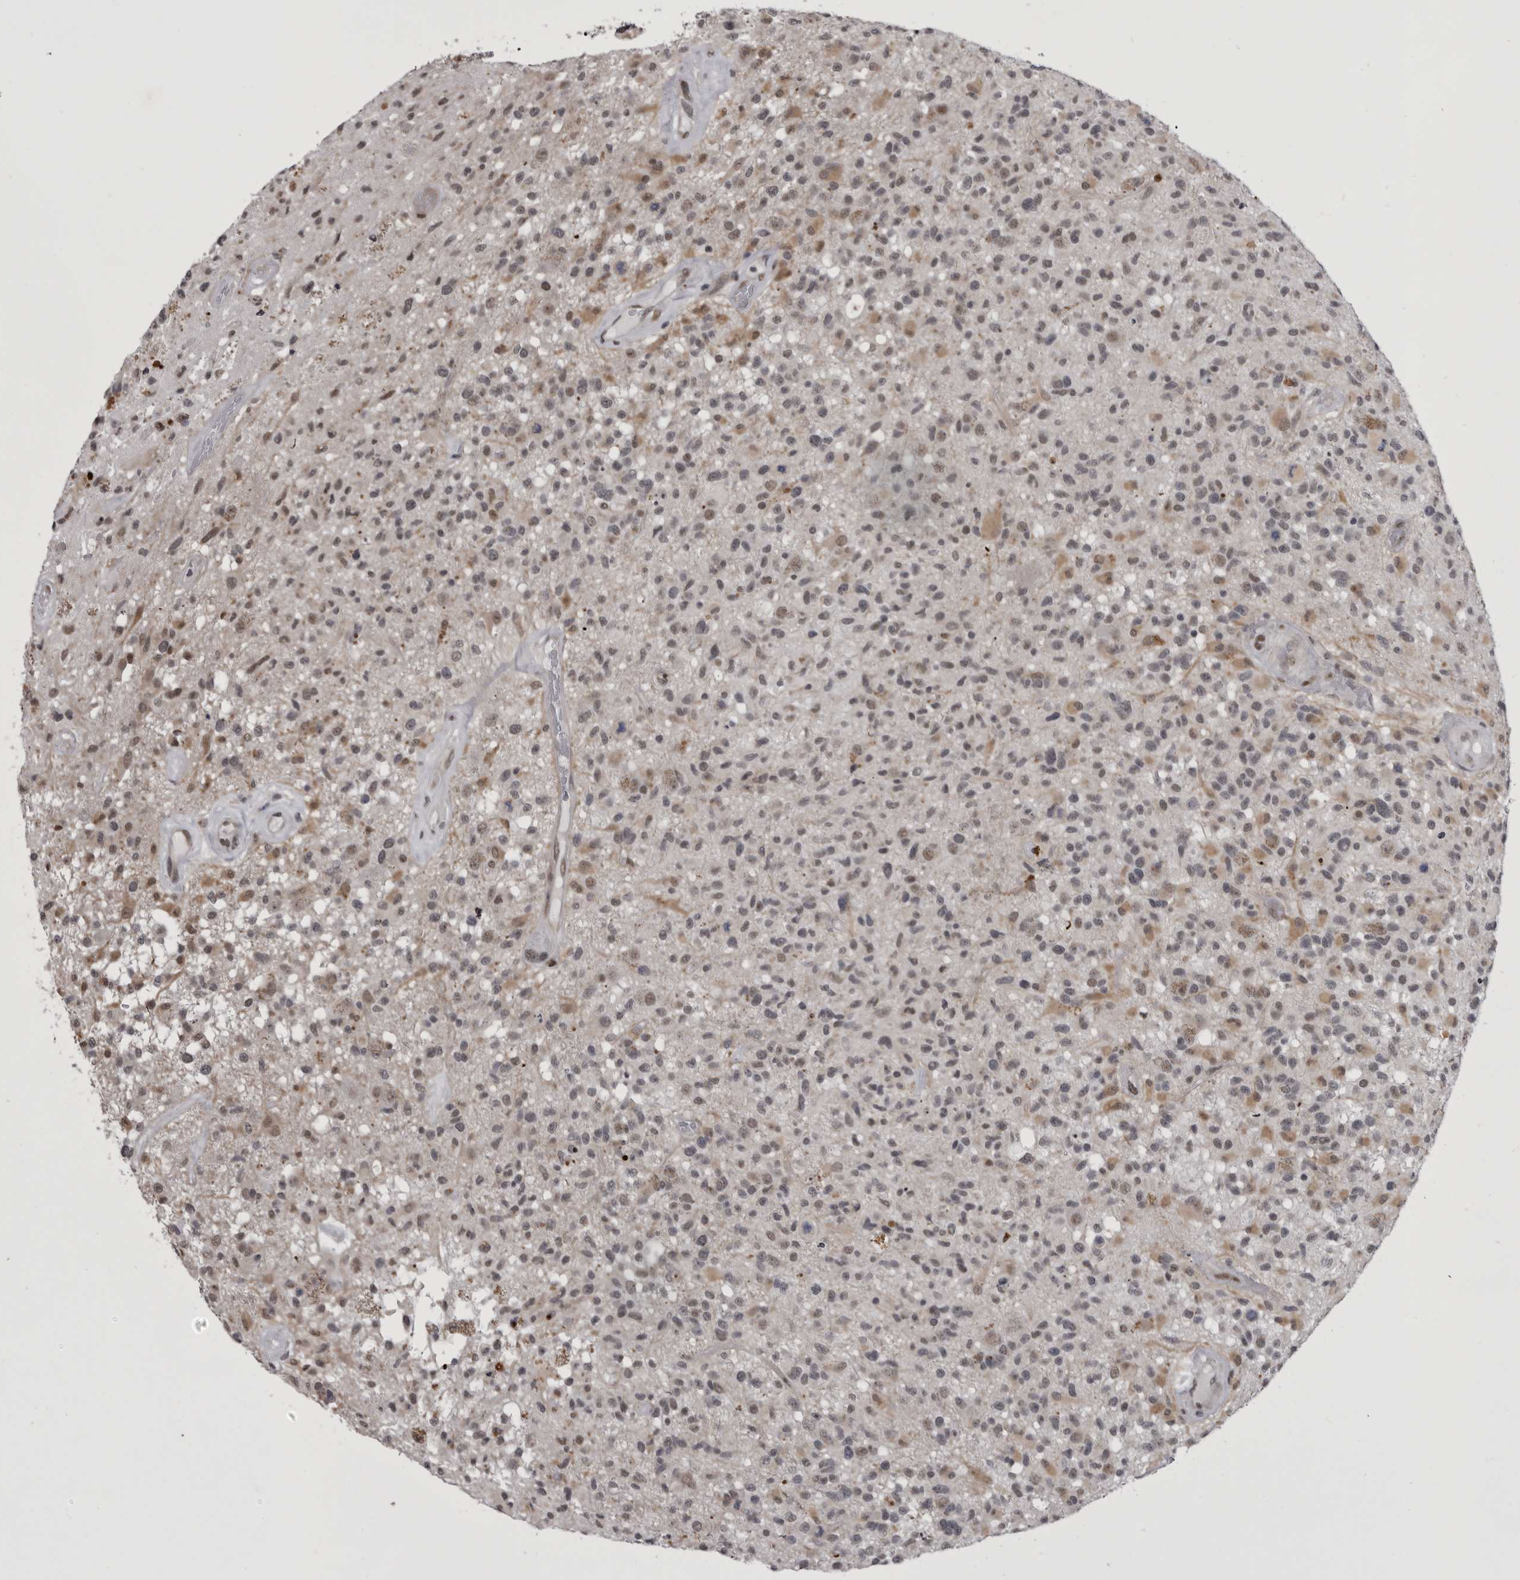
{"staining": {"intensity": "weak", "quantity": "<25%", "location": "cytoplasmic/membranous,nuclear"}, "tissue": "glioma", "cell_type": "Tumor cells", "image_type": "cancer", "snomed": [{"axis": "morphology", "description": "Glioma, malignant, High grade"}, {"axis": "morphology", "description": "Glioblastoma, NOS"}, {"axis": "topography", "description": "Brain"}], "caption": "Image shows no protein expression in tumor cells of glioma tissue.", "gene": "PRPF3", "patient": {"sex": "male", "age": 60}}